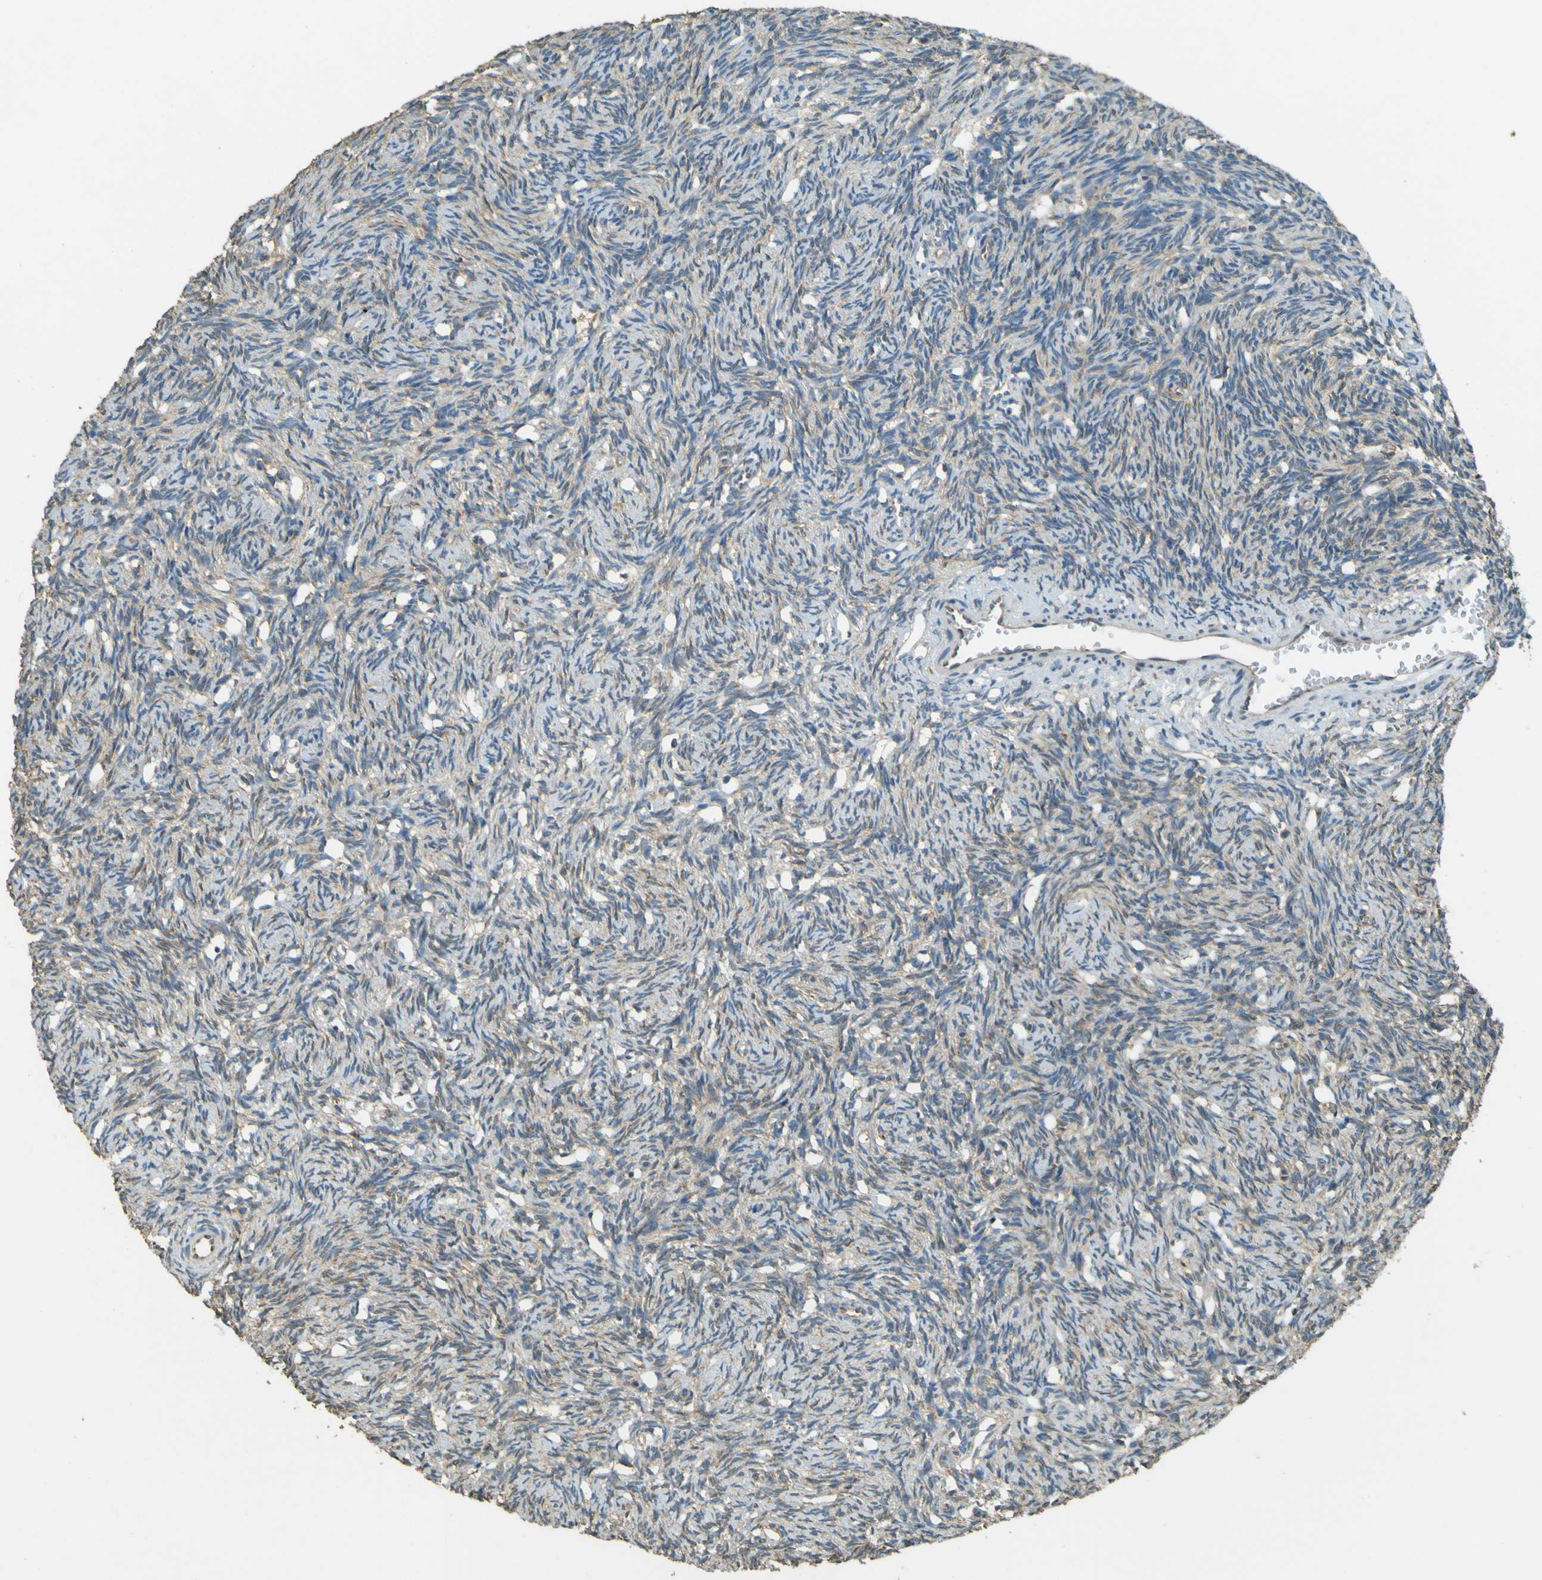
{"staining": {"intensity": "weak", "quantity": ">75%", "location": "cytoplasmic/membranous"}, "tissue": "ovary", "cell_type": "Ovarian stroma cells", "image_type": "normal", "snomed": [{"axis": "morphology", "description": "Normal tissue, NOS"}, {"axis": "topography", "description": "Ovary"}], "caption": "High-power microscopy captured an IHC histopathology image of normal ovary, revealing weak cytoplasmic/membranous expression in approximately >75% of ovarian stroma cells.", "gene": "GOLGA1", "patient": {"sex": "female", "age": 33}}